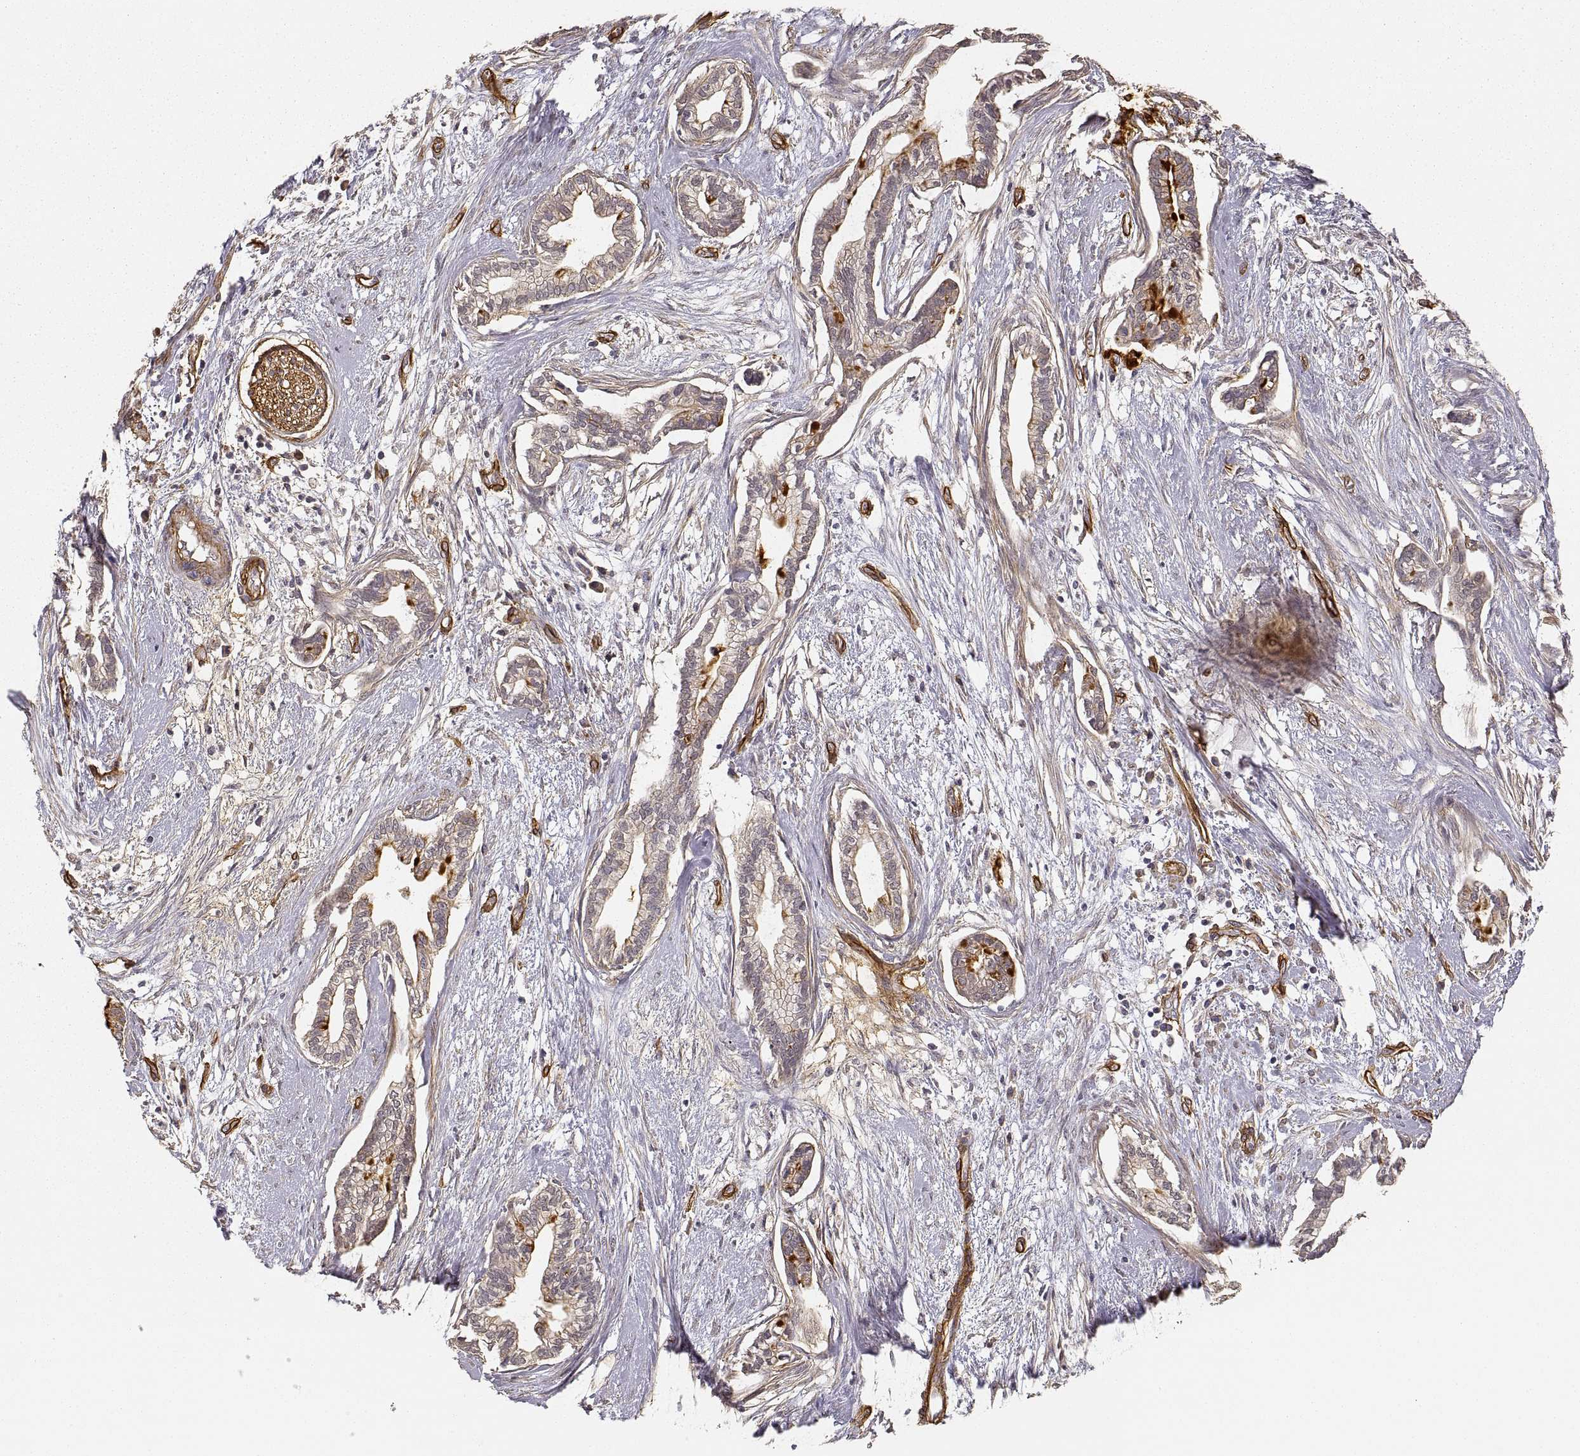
{"staining": {"intensity": "moderate", "quantity": "<25%", "location": "cytoplasmic/membranous"}, "tissue": "cervical cancer", "cell_type": "Tumor cells", "image_type": "cancer", "snomed": [{"axis": "morphology", "description": "Adenocarcinoma, NOS"}, {"axis": "topography", "description": "Cervix"}], "caption": "Adenocarcinoma (cervical) stained with a protein marker shows moderate staining in tumor cells.", "gene": "LAMA4", "patient": {"sex": "female", "age": 62}}